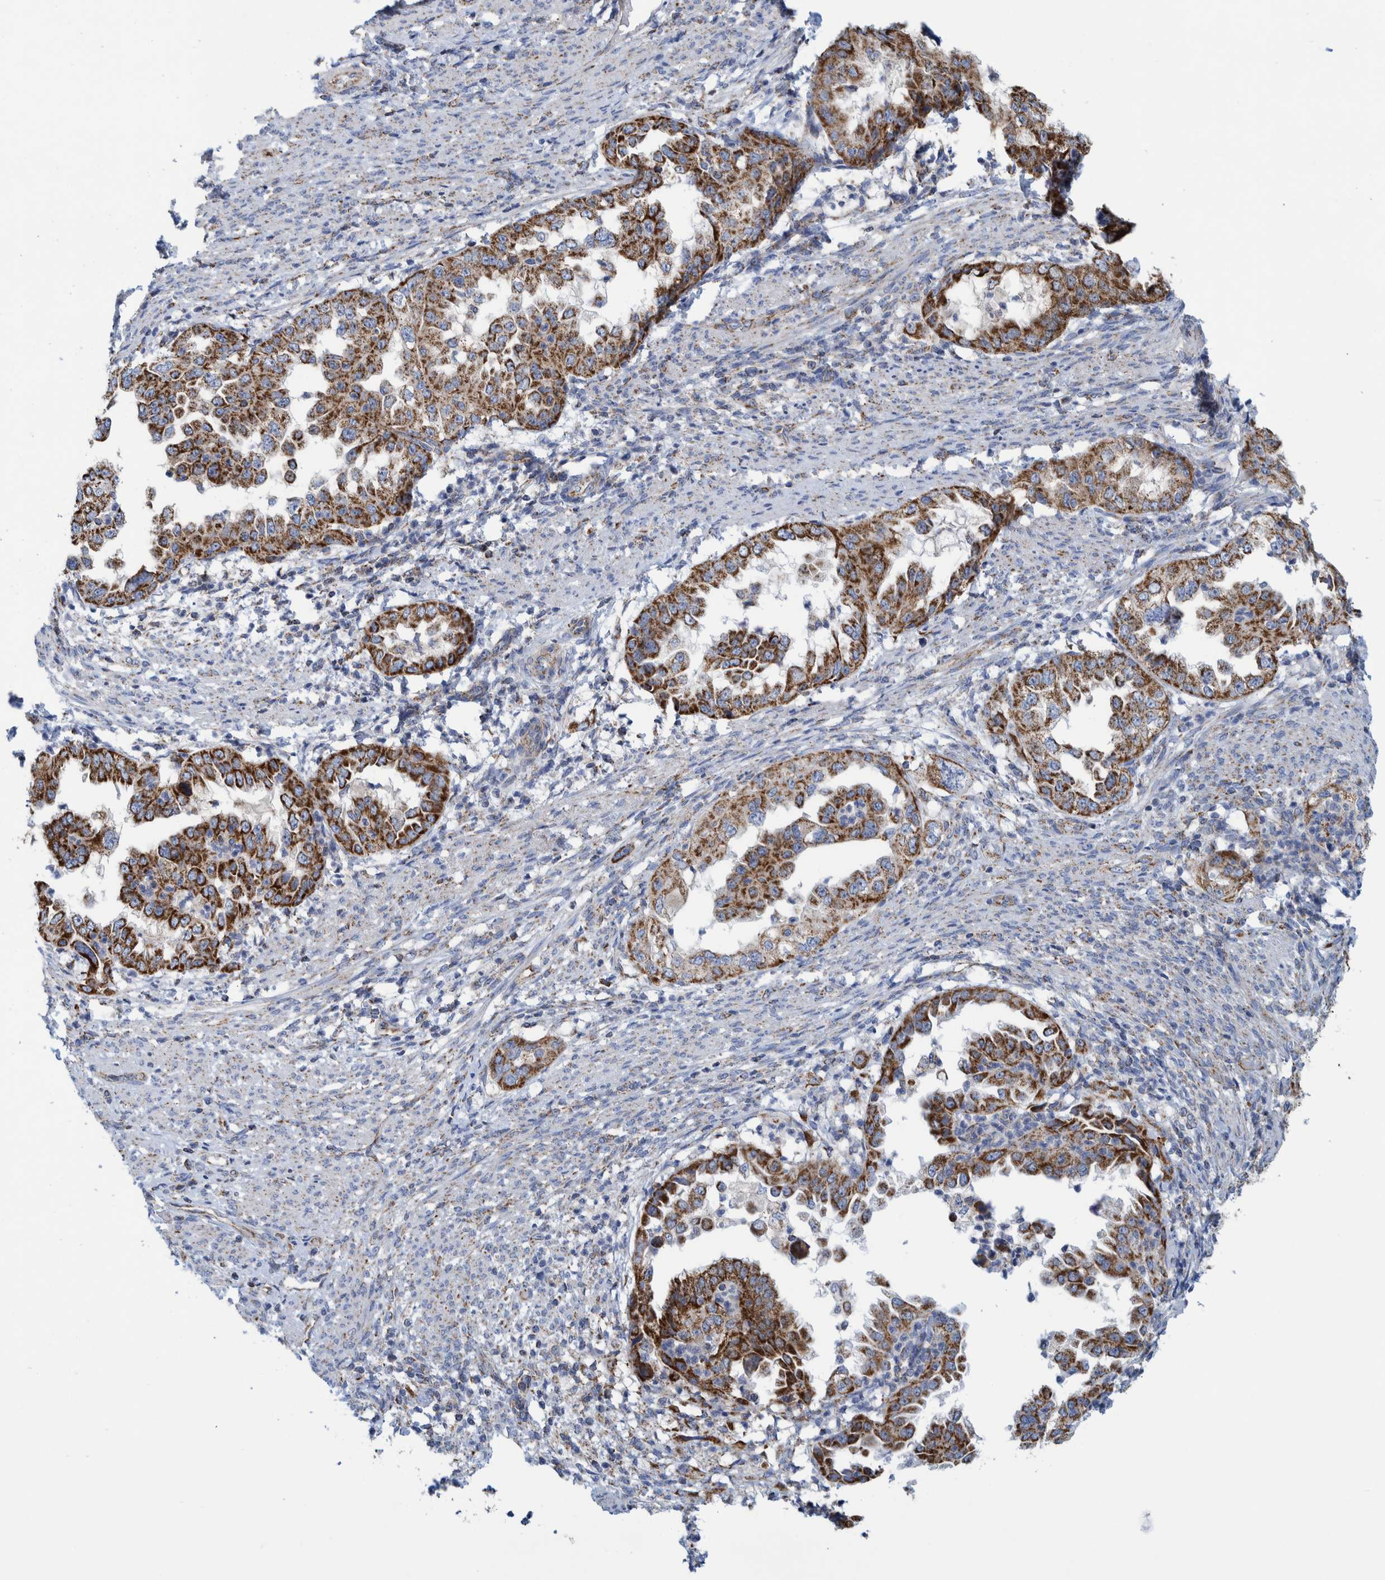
{"staining": {"intensity": "strong", "quantity": ">75%", "location": "cytoplasmic/membranous"}, "tissue": "endometrial cancer", "cell_type": "Tumor cells", "image_type": "cancer", "snomed": [{"axis": "morphology", "description": "Adenocarcinoma, NOS"}, {"axis": "topography", "description": "Endometrium"}], "caption": "A histopathology image of human adenocarcinoma (endometrial) stained for a protein exhibits strong cytoplasmic/membranous brown staining in tumor cells. The staining was performed using DAB (3,3'-diaminobenzidine), with brown indicating positive protein expression. Nuclei are stained blue with hematoxylin.", "gene": "MRPS7", "patient": {"sex": "female", "age": 85}}